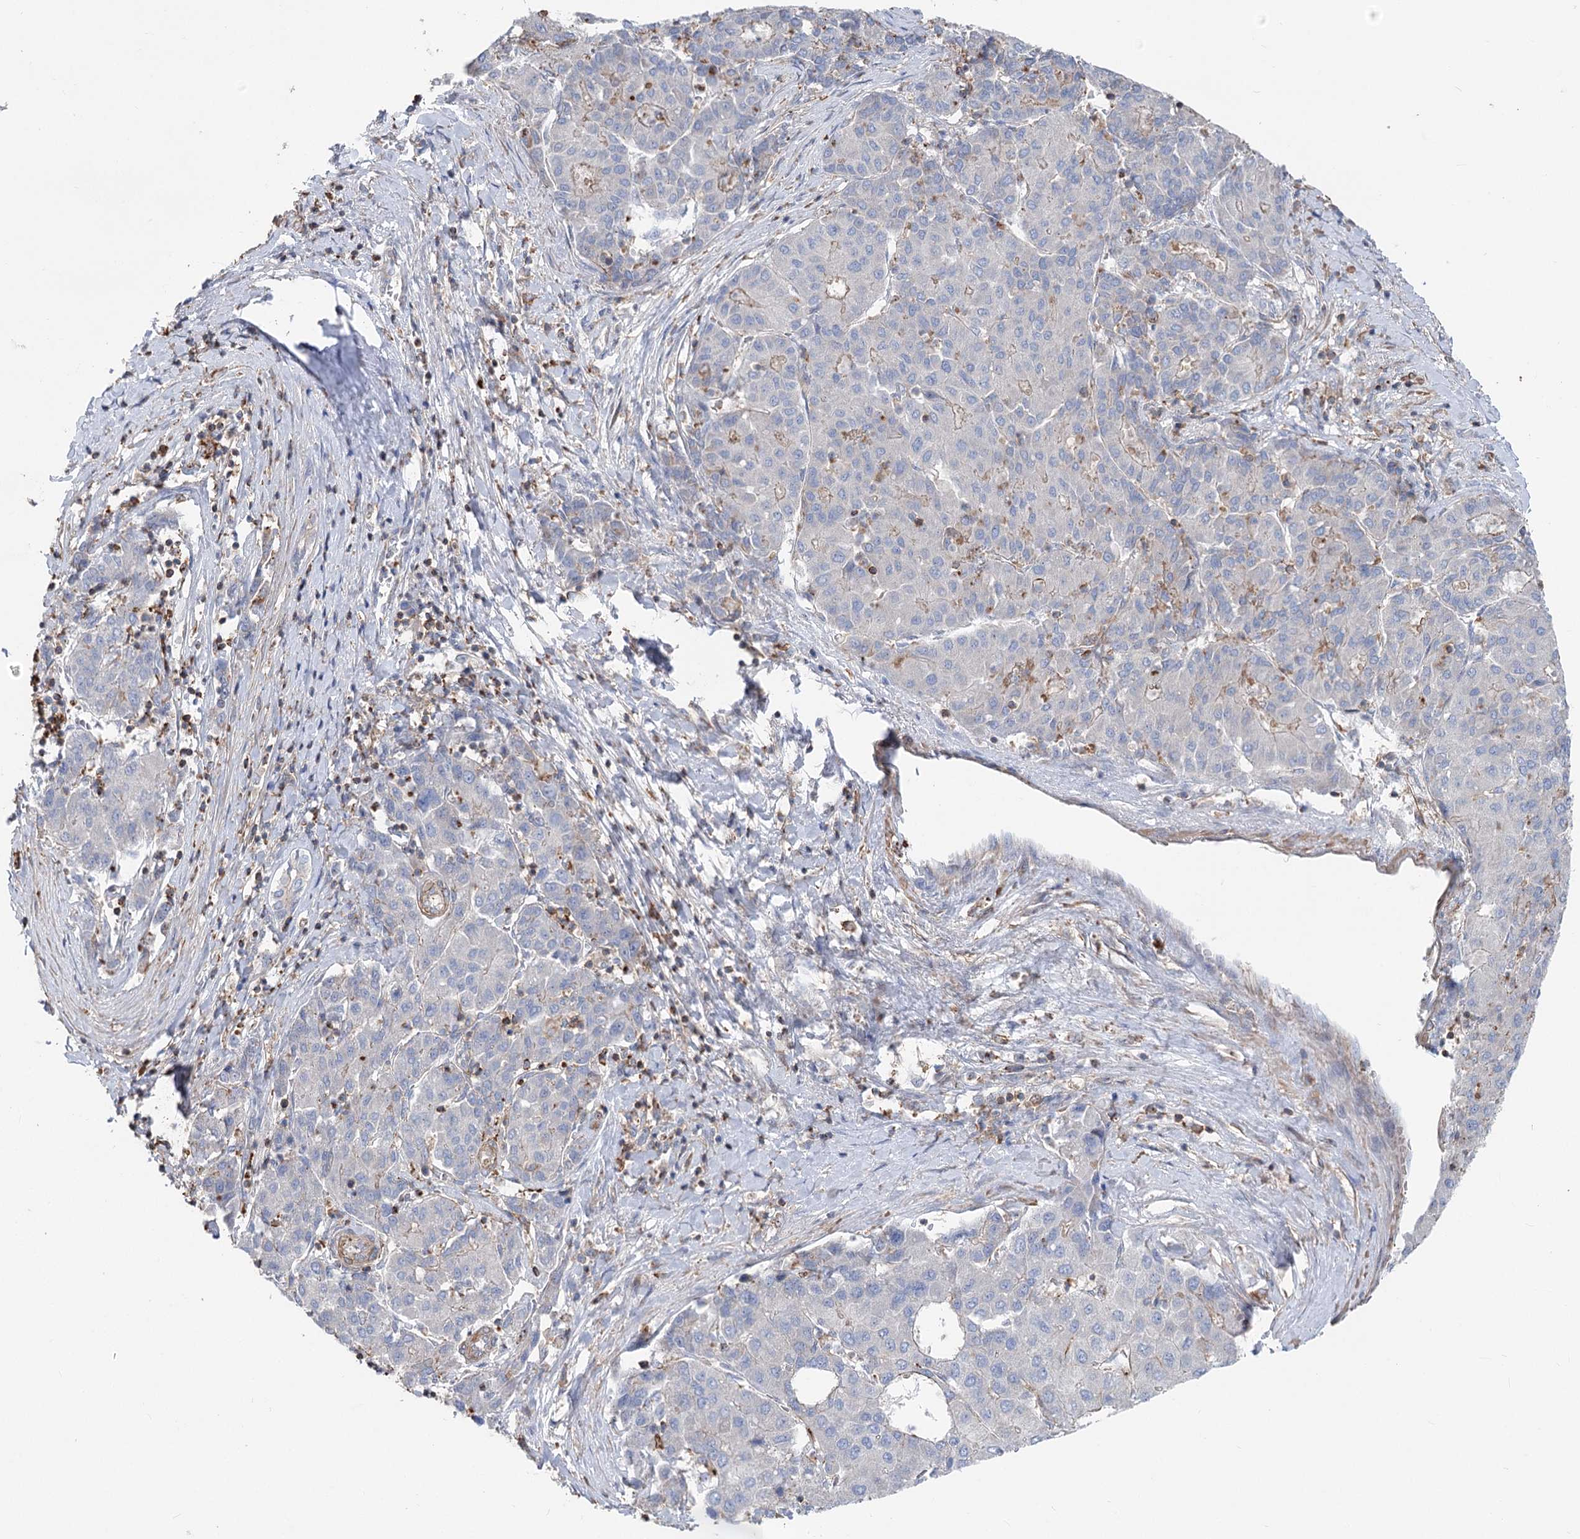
{"staining": {"intensity": "negative", "quantity": "none", "location": "none"}, "tissue": "liver cancer", "cell_type": "Tumor cells", "image_type": "cancer", "snomed": [{"axis": "morphology", "description": "Carcinoma, Hepatocellular, NOS"}, {"axis": "topography", "description": "Liver"}], "caption": "DAB (3,3'-diaminobenzidine) immunohistochemical staining of hepatocellular carcinoma (liver) demonstrates no significant staining in tumor cells.", "gene": "LARP1B", "patient": {"sex": "male", "age": 65}}